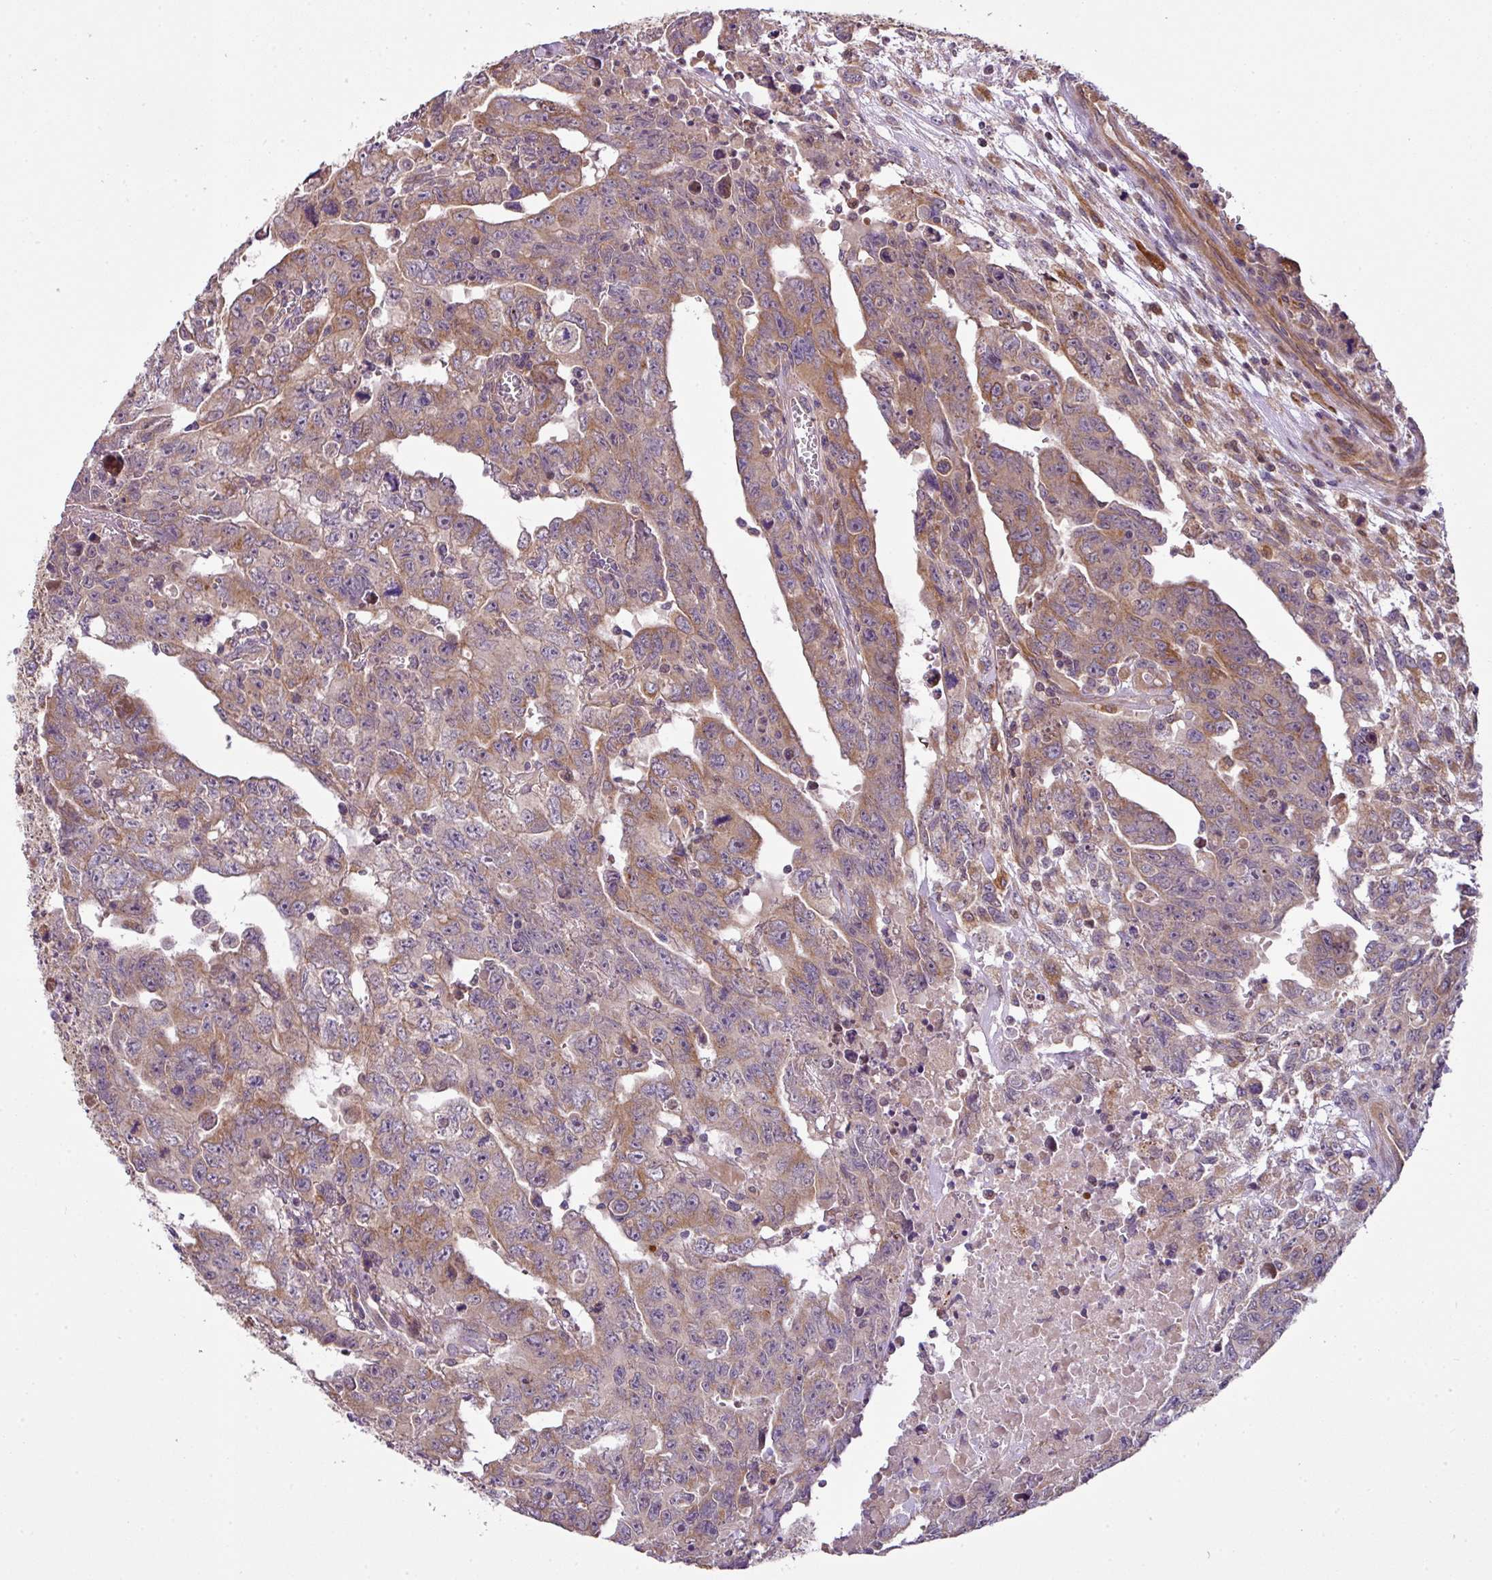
{"staining": {"intensity": "moderate", "quantity": "25%-75%", "location": "cytoplasmic/membranous"}, "tissue": "testis cancer", "cell_type": "Tumor cells", "image_type": "cancer", "snomed": [{"axis": "morphology", "description": "Carcinoma, Embryonal, NOS"}, {"axis": "topography", "description": "Testis"}], "caption": "A brown stain shows moderate cytoplasmic/membranous expression of a protein in testis embryonal carcinoma tumor cells.", "gene": "COX18", "patient": {"sex": "male", "age": 24}}